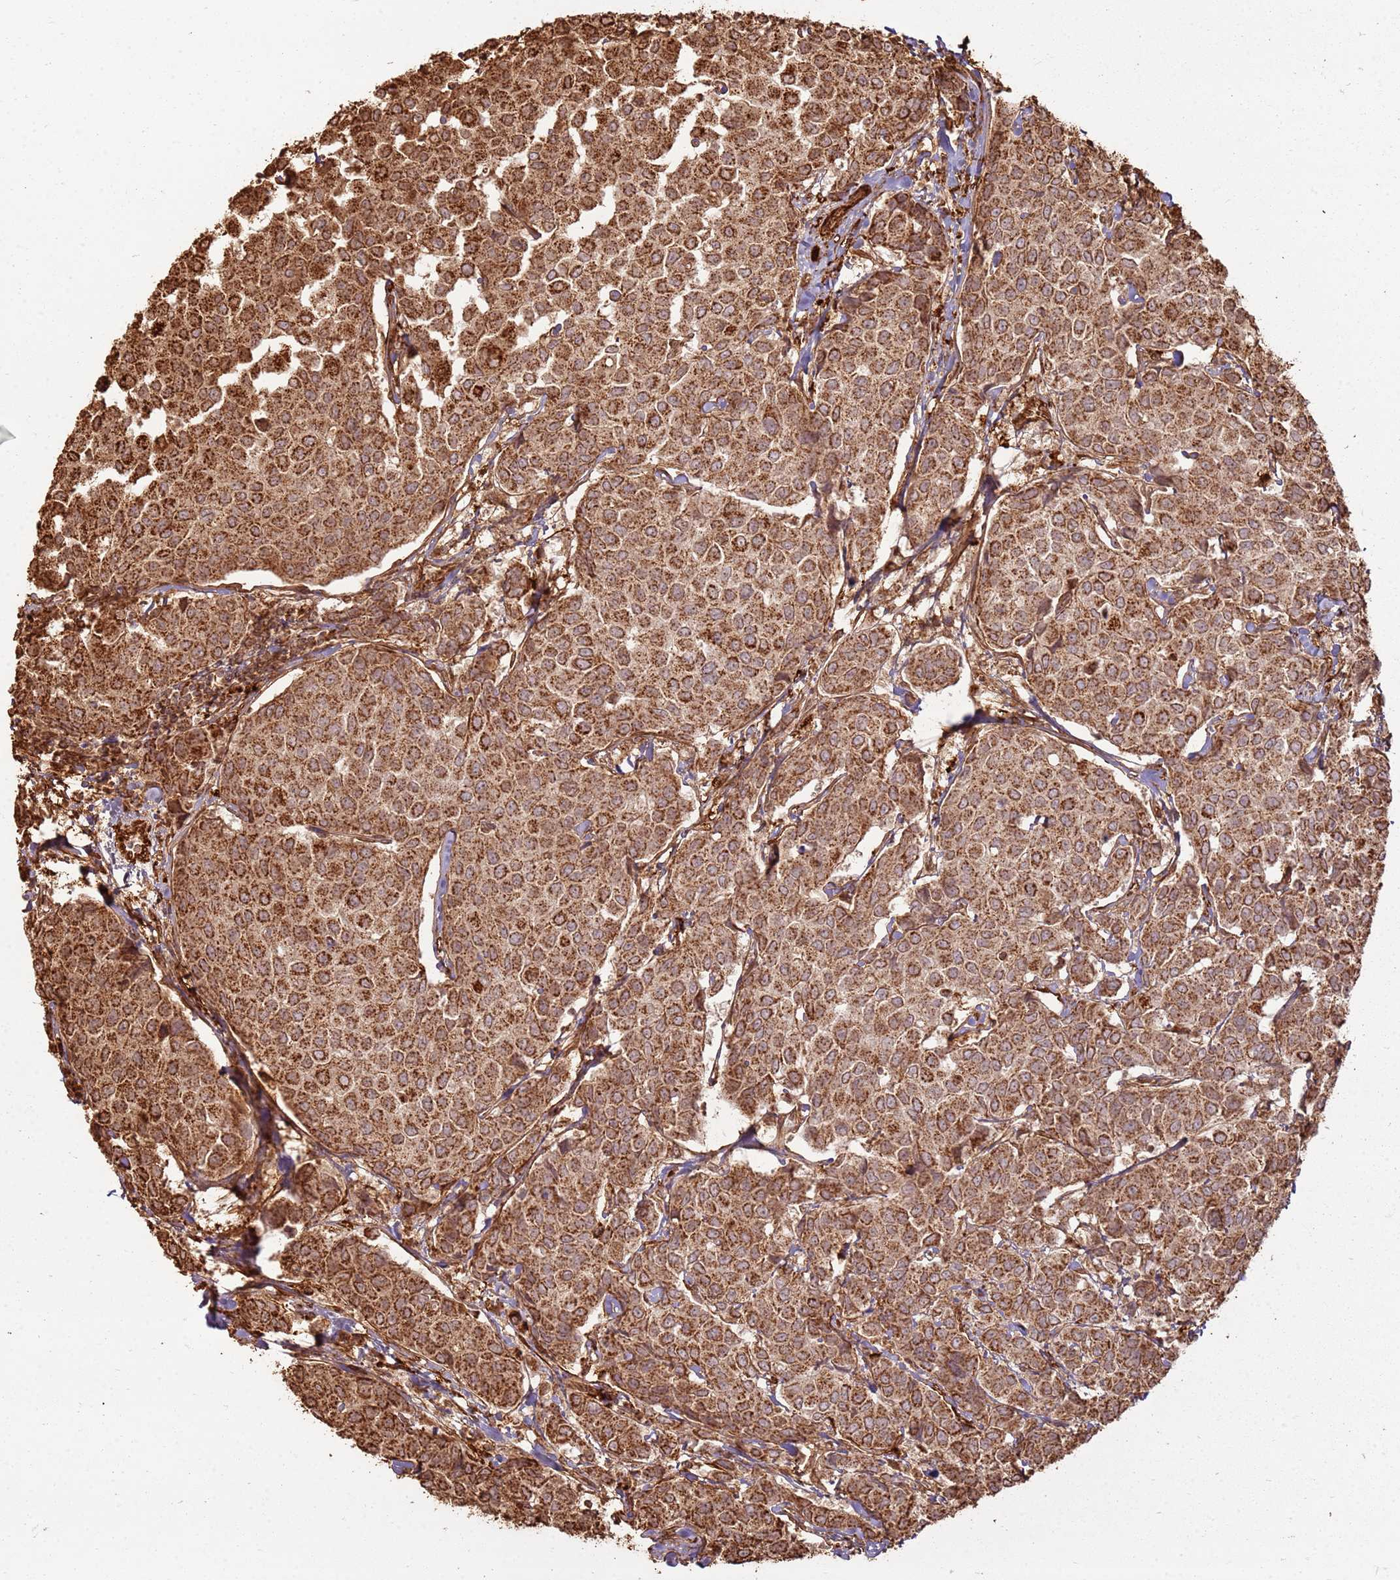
{"staining": {"intensity": "strong", "quantity": ">75%", "location": "cytoplasmic/membranous"}, "tissue": "breast cancer", "cell_type": "Tumor cells", "image_type": "cancer", "snomed": [{"axis": "morphology", "description": "Duct carcinoma"}, {"axis": "topography", "description": "Breast"}], "caption": "Human infiltrating ductal carcinoma (breast) stained with a protein marker displays strong staining in tumor cells.", "gene": "DDX59", "patient": {"sex": "female", "age": 55}}